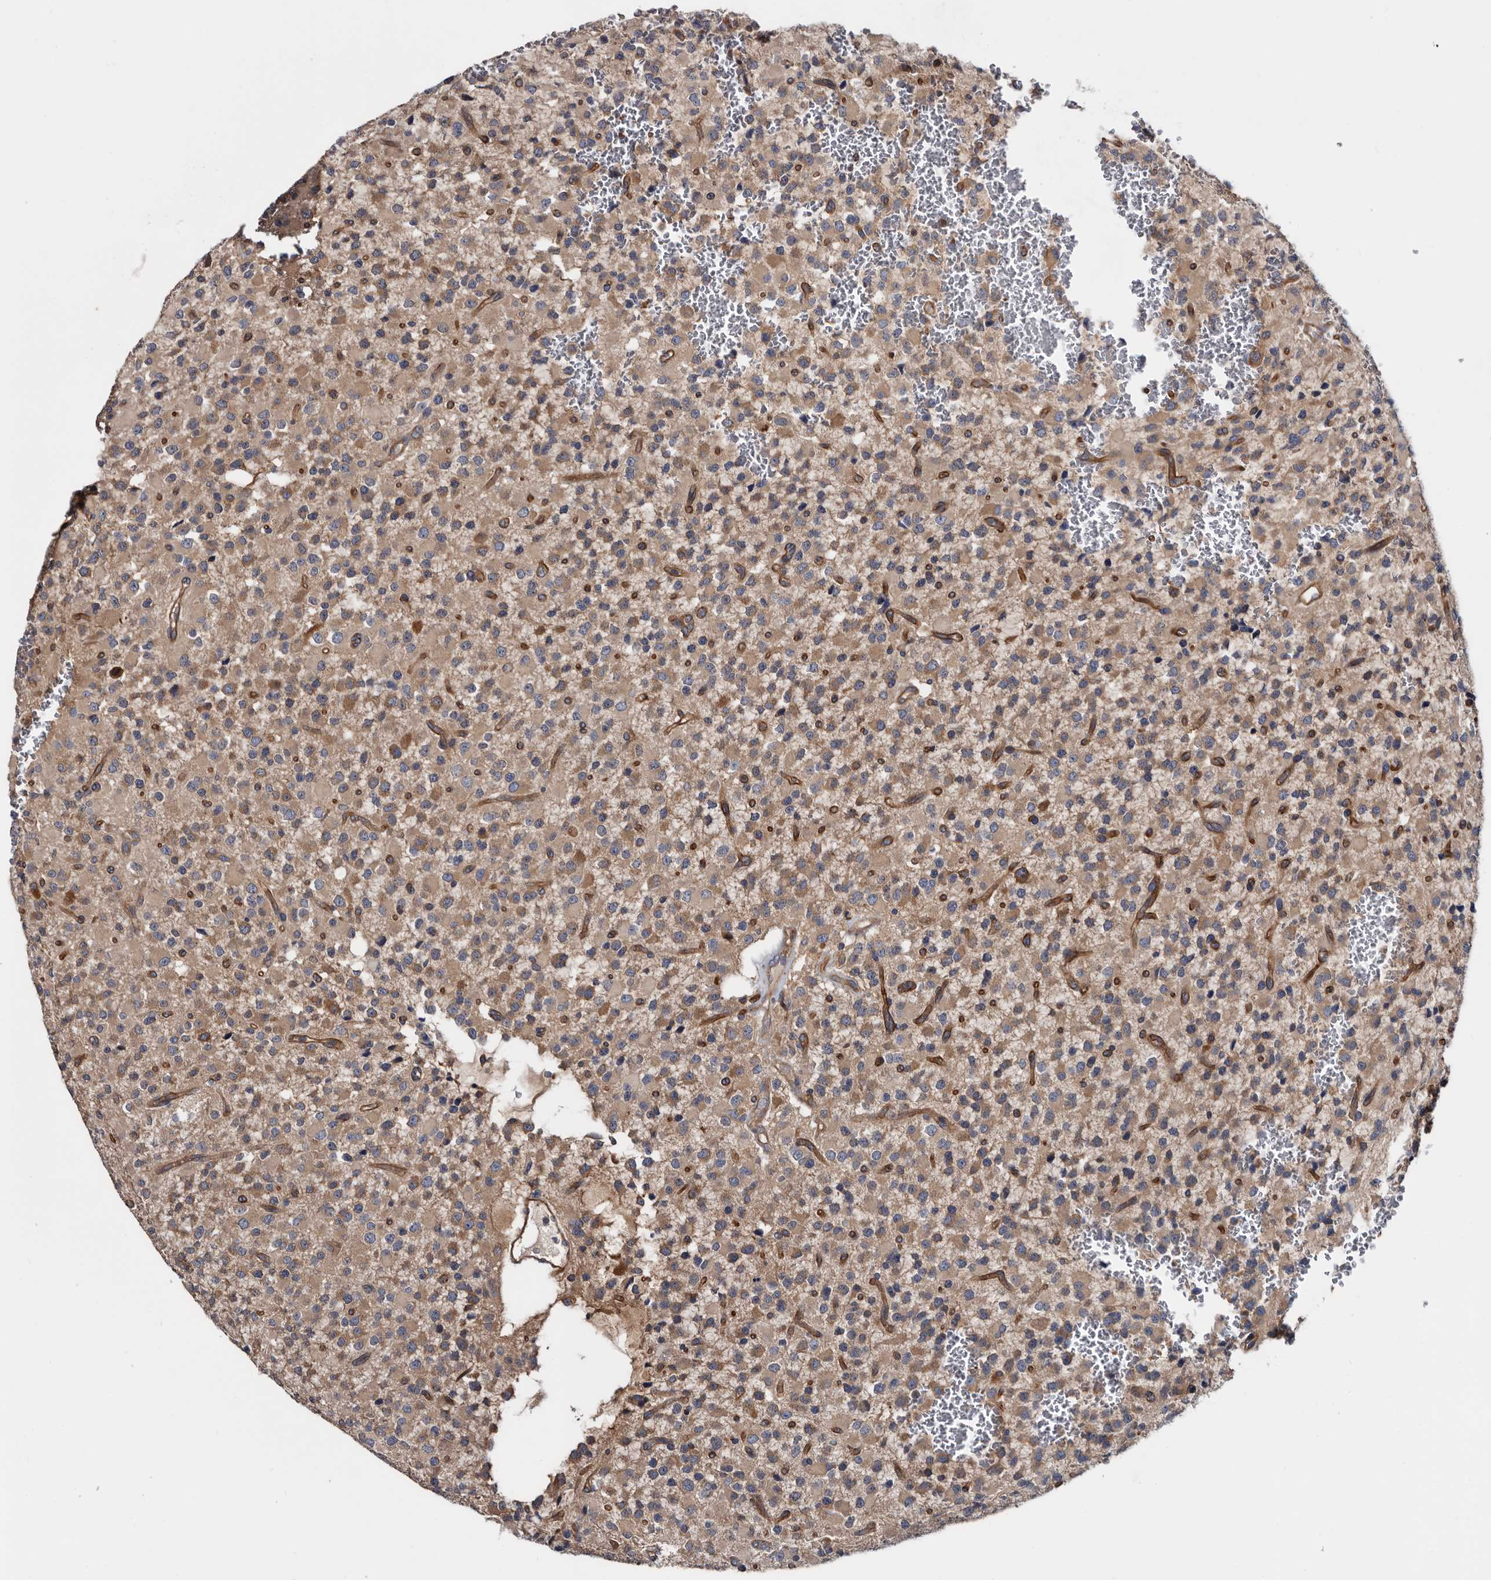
{"staining": {"intensity": "moderate", "quantity": ">75%", "location": "cytoplasmic/membranous"}, "tissue": "glioma", "cell_type": "Tumor cells", "image_type": "cancer", "snomed": [{"axis": "morphology", "description": "Glioma, malignant, High grade"}, {"axis": "topography", "description": "Brain"}], "caption": "Human malignant high-grade glioma stained with a brown dye reveals moderate cytoplasmic/membranous positive expression in approximately >75% of tumor cells.", "gene": "TSPAN17", "patient": {"sex": "male", "age": 34}}